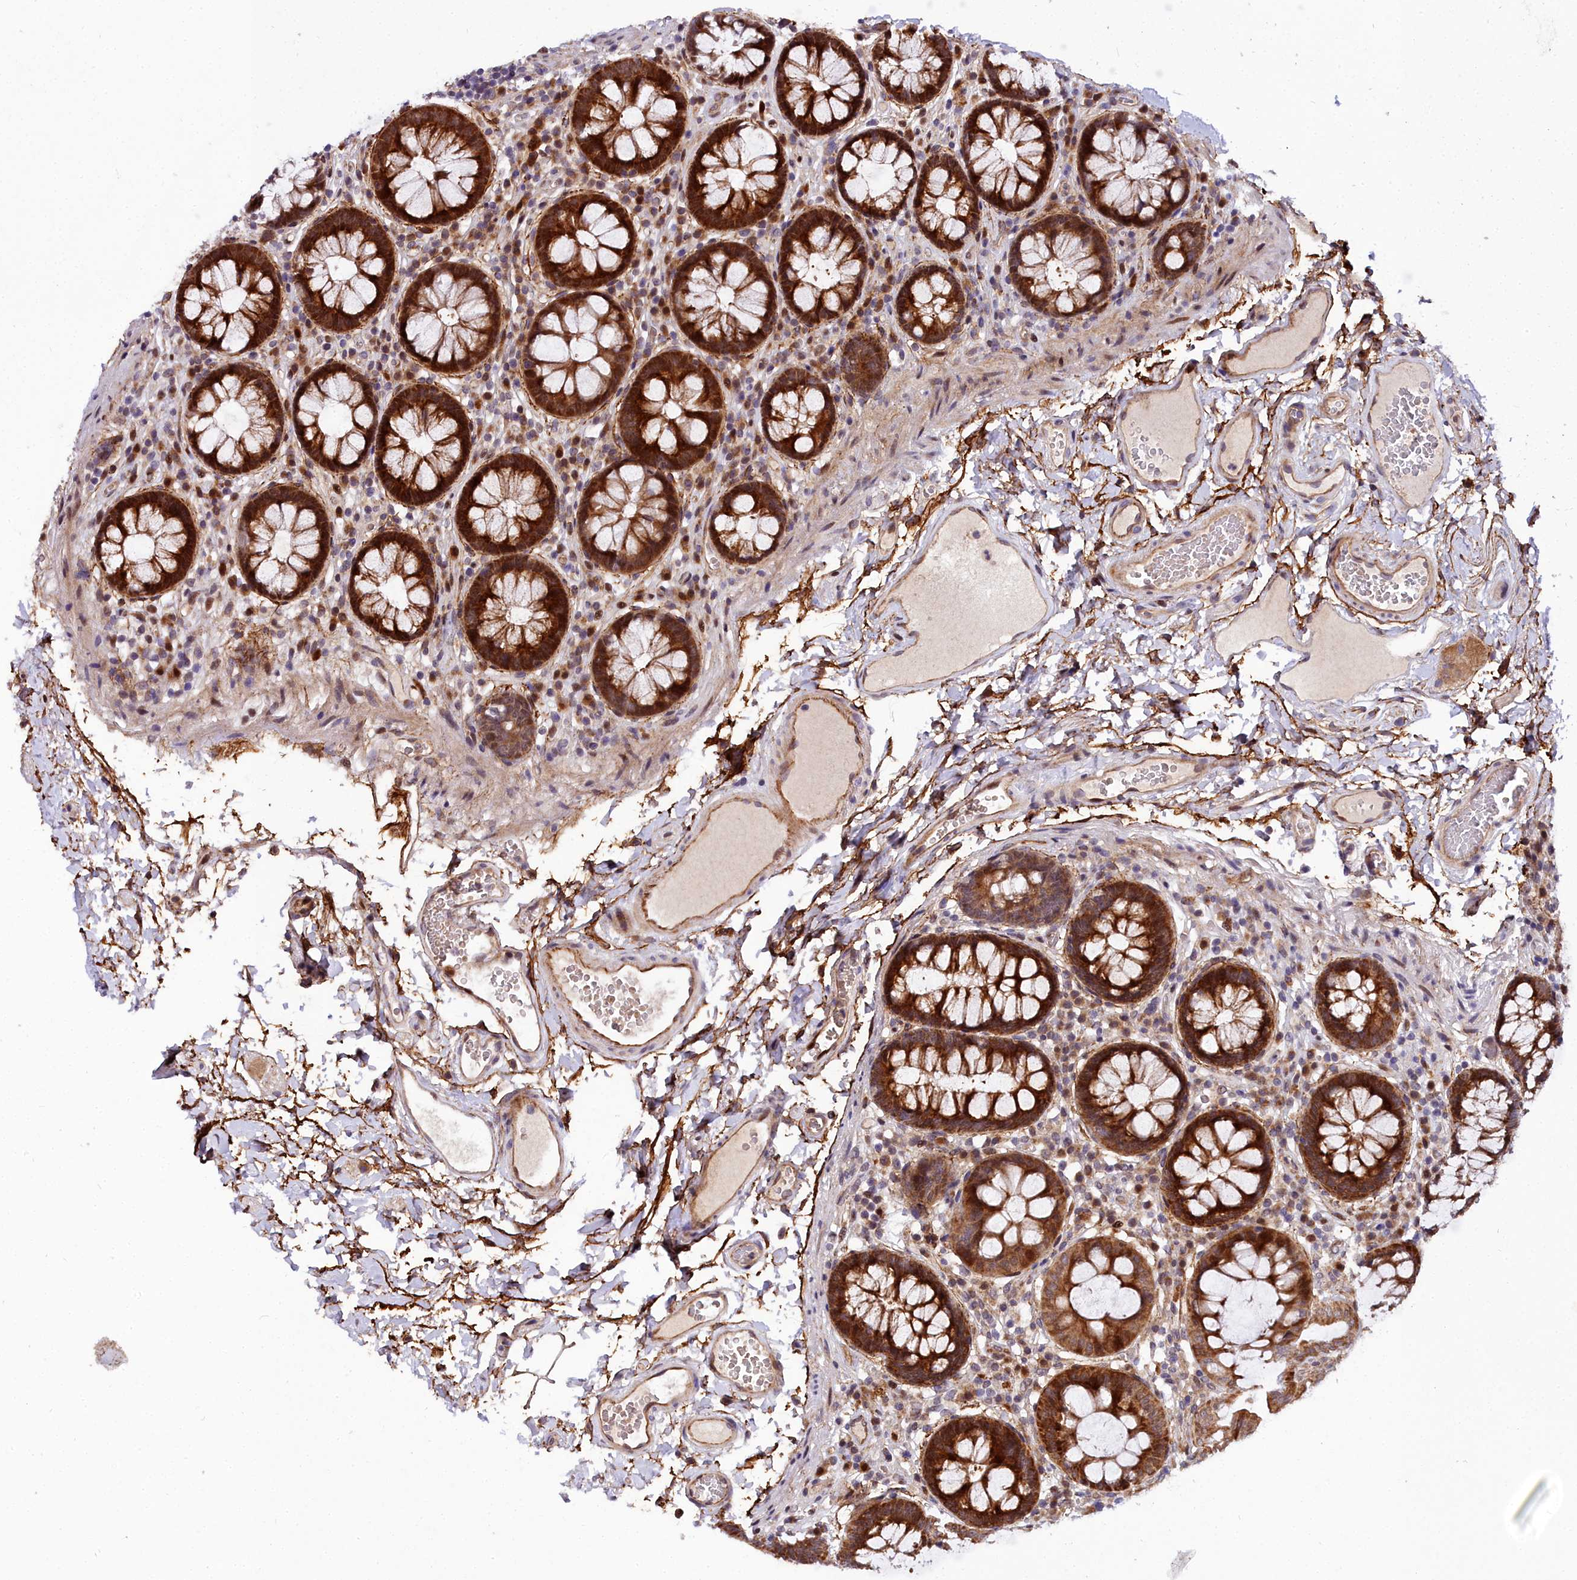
{"staining": {"intensity": "moderate", "quantity": ">75%", "location": "cytoplasmic/membranous"}, "tissue": "colon", "cell_type": "Endothelial cells", "image_type": "normal", "snomed": [{"axis": "morphology", "description": "Normal tissue, NOS"}, {"axis": "topography", "description": "Colon"}], "caption": "Immunohistochemical staining of benign human colon exhibits >75% levels of moderate cytoplasmic/membranous protein expression in approximately >75% of endothelial cells.", "gene": "MRPS11", "patient": {"sex": "male", "age": 84}}